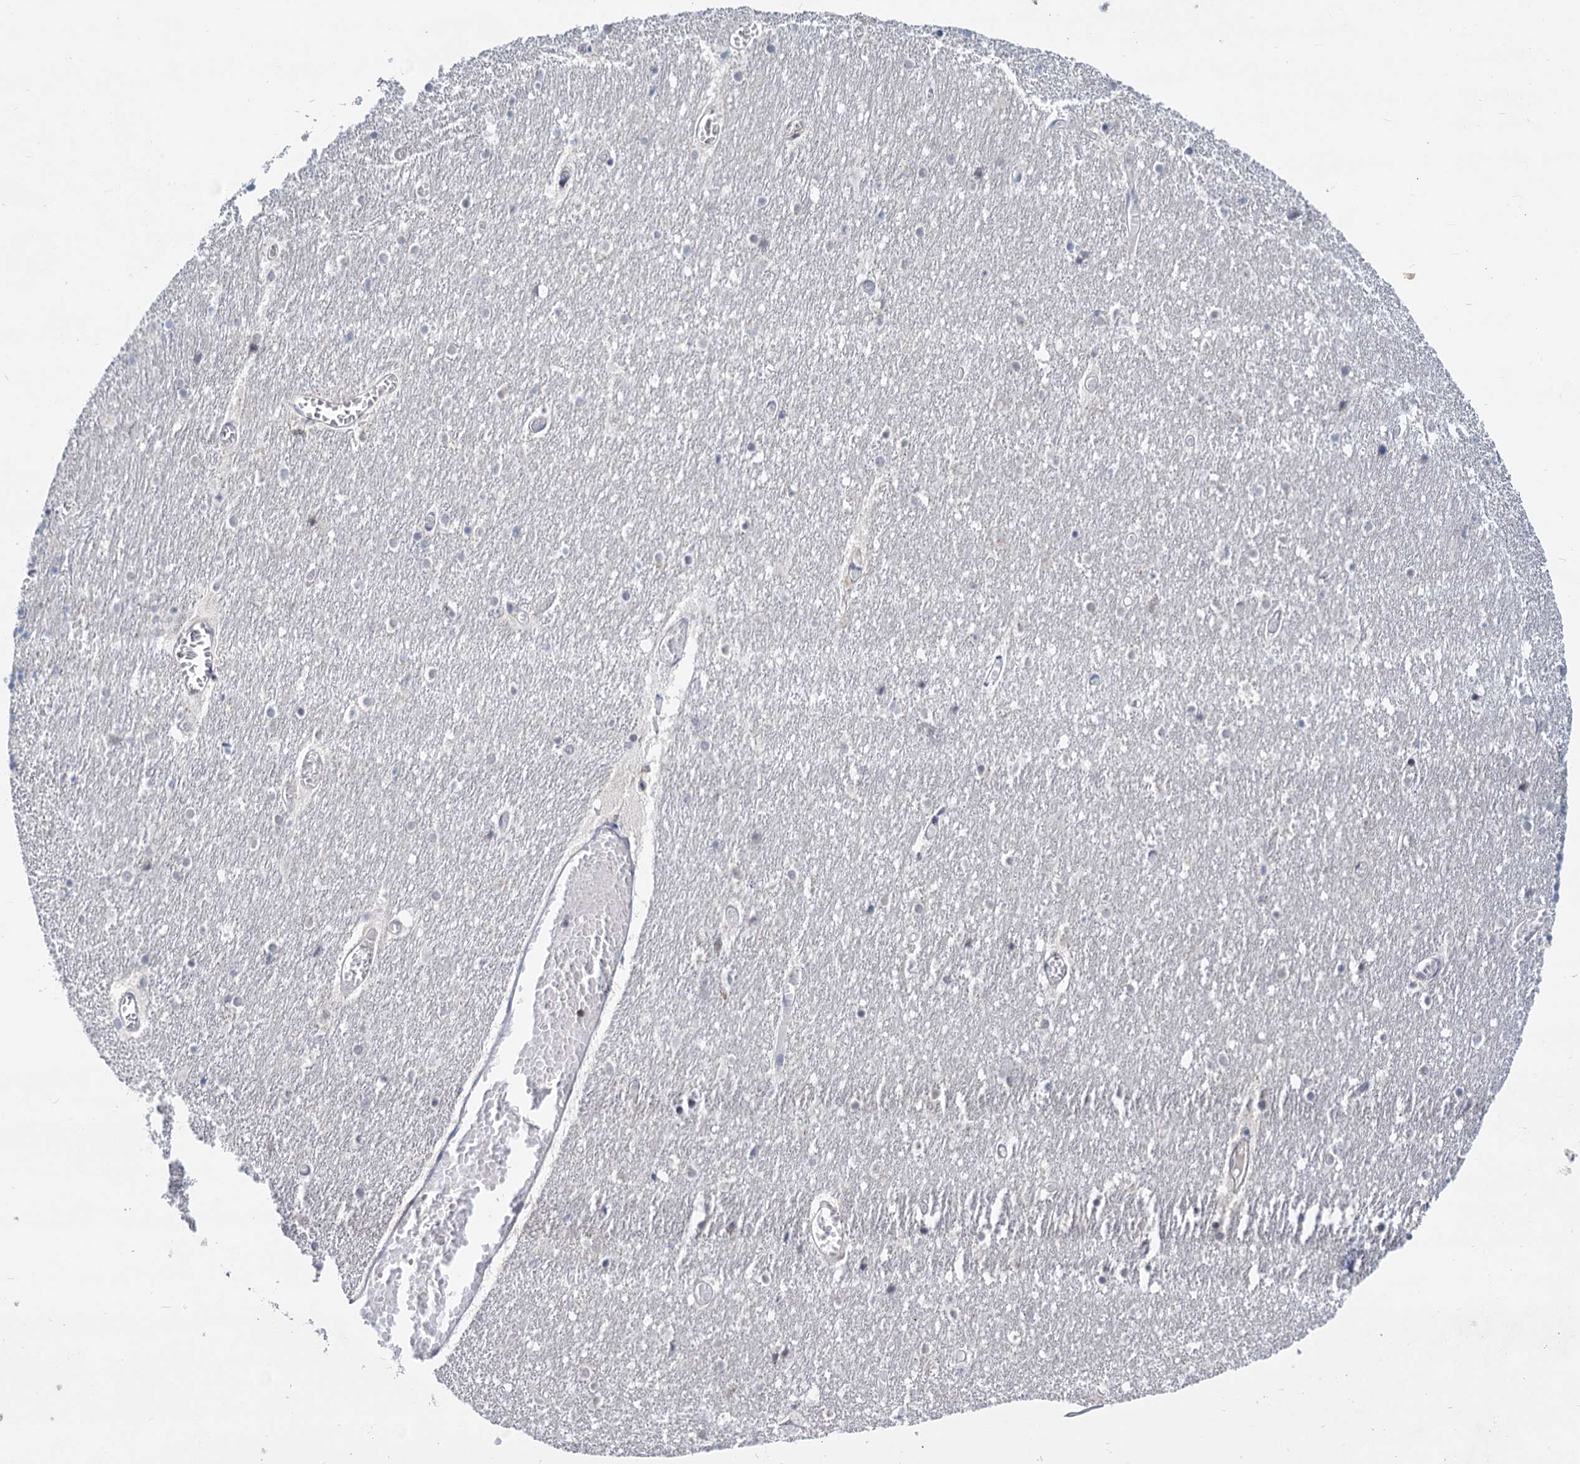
{"staining": {"intensity": "weak", "quantity": "<25%", "location": "cytoplasmic/membranous"}, "tissue": "cerebellum", "cell_type": "Cells in granular layer", "image_type": "normal", "snomed": [{"axis": "morphology", "description": "Normal tissue, NOS"}, {"axis": "topography", "description": "Cerebellum"}], "caption": "A micrograph of human cerebellum is negative for staining in cells in granular layer. (Brightfield microscopy of DAB immunohistochemistry at high magnification).", "gene": "STAP1", "patient": {"sex": "female", "age": 28}}